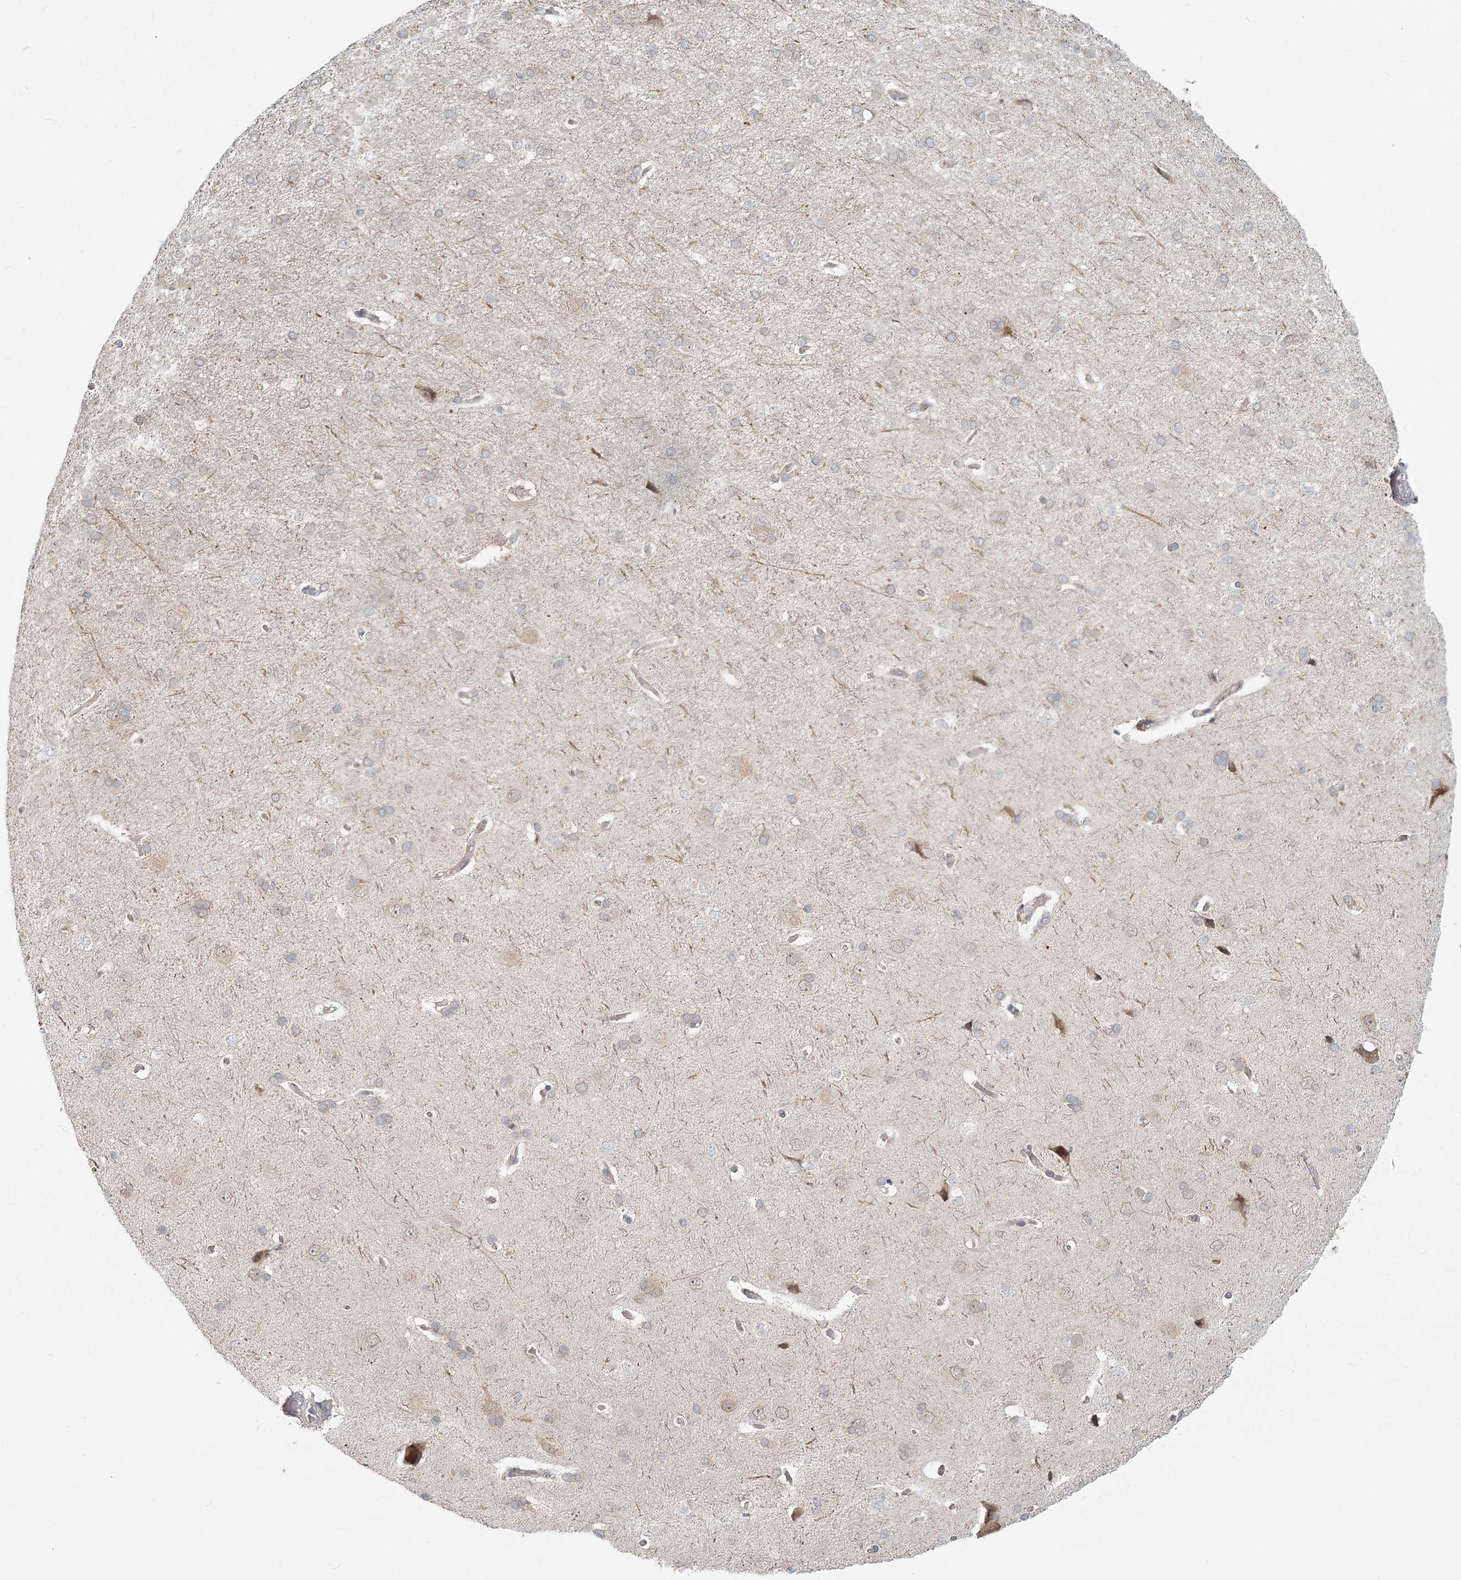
{"staining": {"intensity": "weak", "quantity": "<25%", "location": "cytoplasmic/membranous"}, "tissue": "cerebral cortex", "cell_type": "Endothelial cells", "image_type": "normal", "snomed": [{"axis": "morphology", "description": "Normal tissue, NOS"}, {"axis": "topography", "description": "Cerebral cortex"}], "caption": "There is no significant positivity in endothelial cells of cerebral cortex.", "gene": "LACTB", "patient": {"sex": "male", "age": 62}}